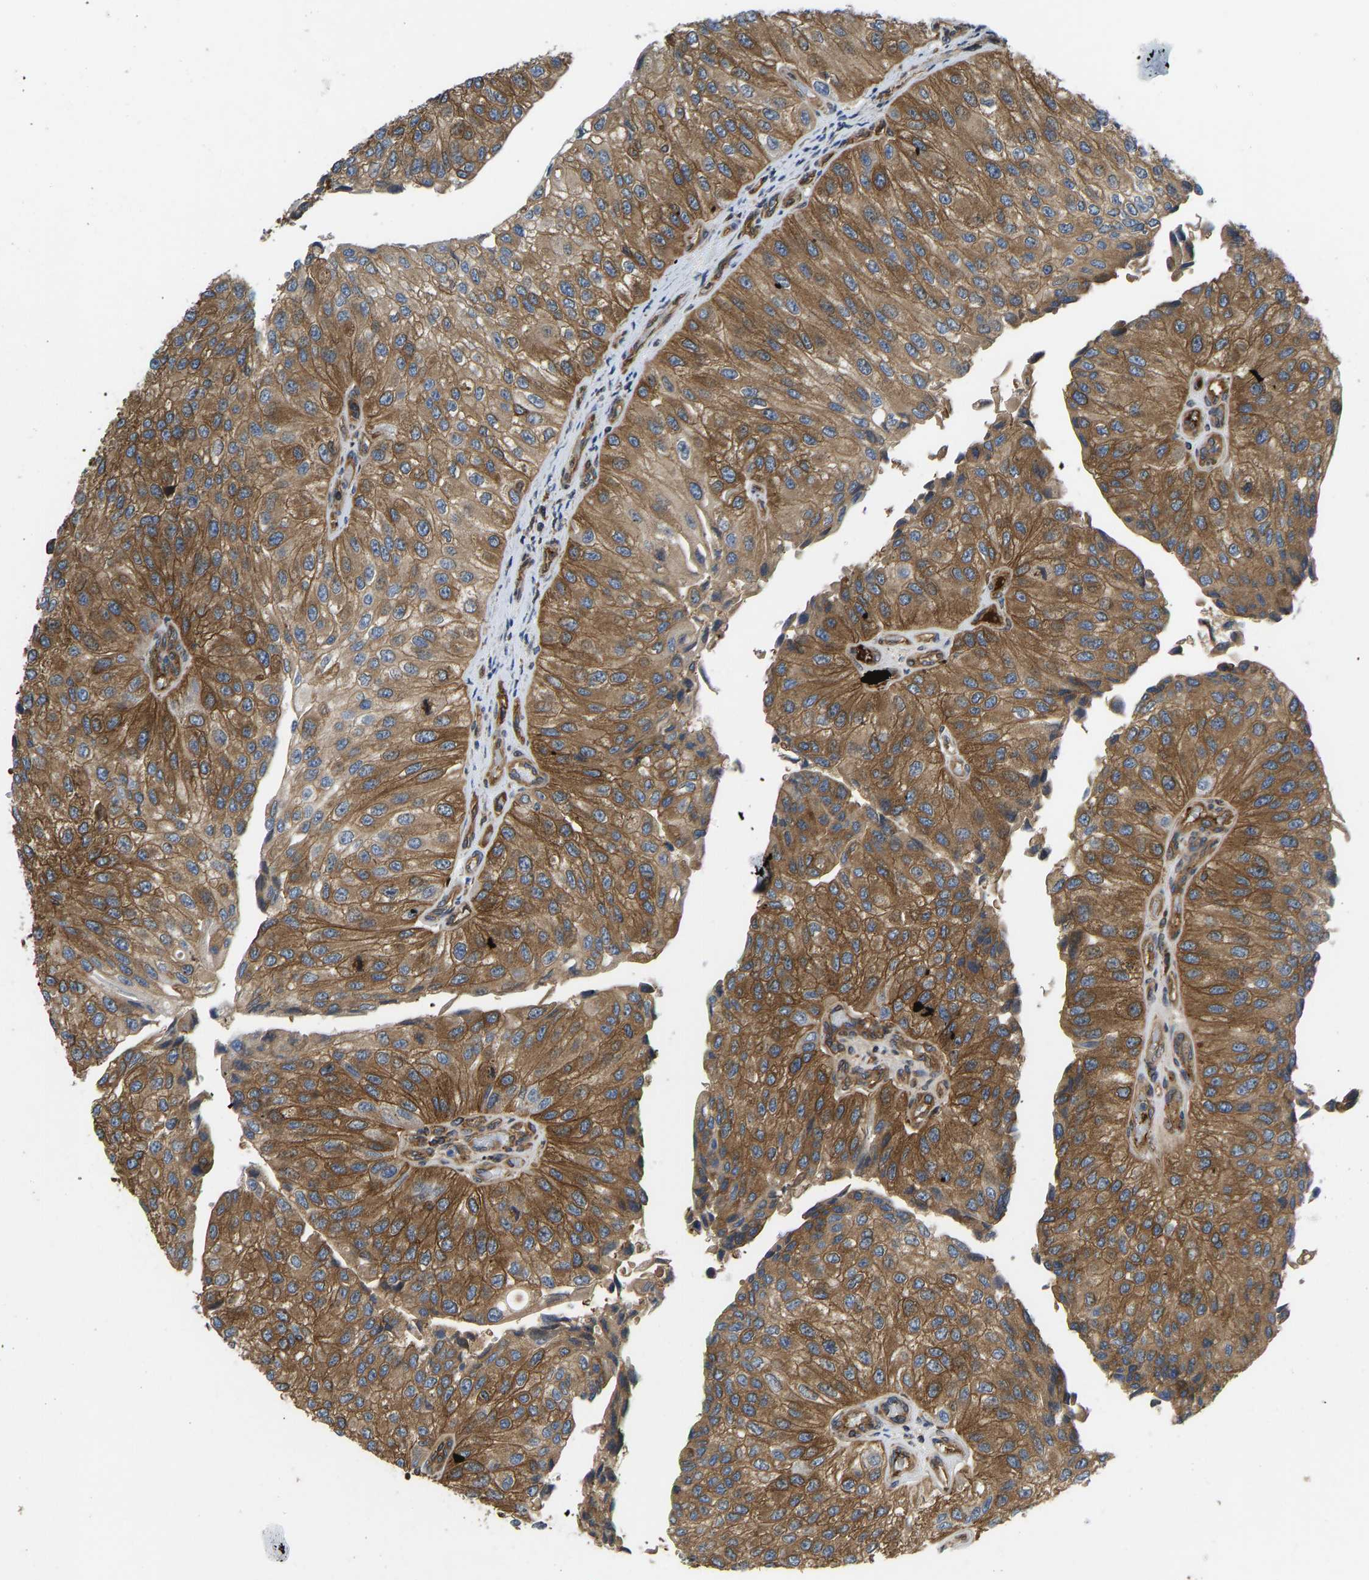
{"staining": {"intensity": "moderate", "quantity": ">75%", "location": "cytoplasmic/membranous"}, "tissue": "urothelial cancer", "cell_type": "Tumor cells", "image_type": "cancer", "snomed": [{"axis": "morphology", "description": "Urothelial carcinoma, High grade"}, {"axis": "topography", "description": "Kidney"}, {"axis": "topography", "description": "Urinary bladder"}], "caption": "Human high-grade urothelial carcinoma stained with a protein marker demonstrates moderate staining in tumor cells.", "gene": "RASGRF2", "patient": {"sex": "male", "age": 77}}